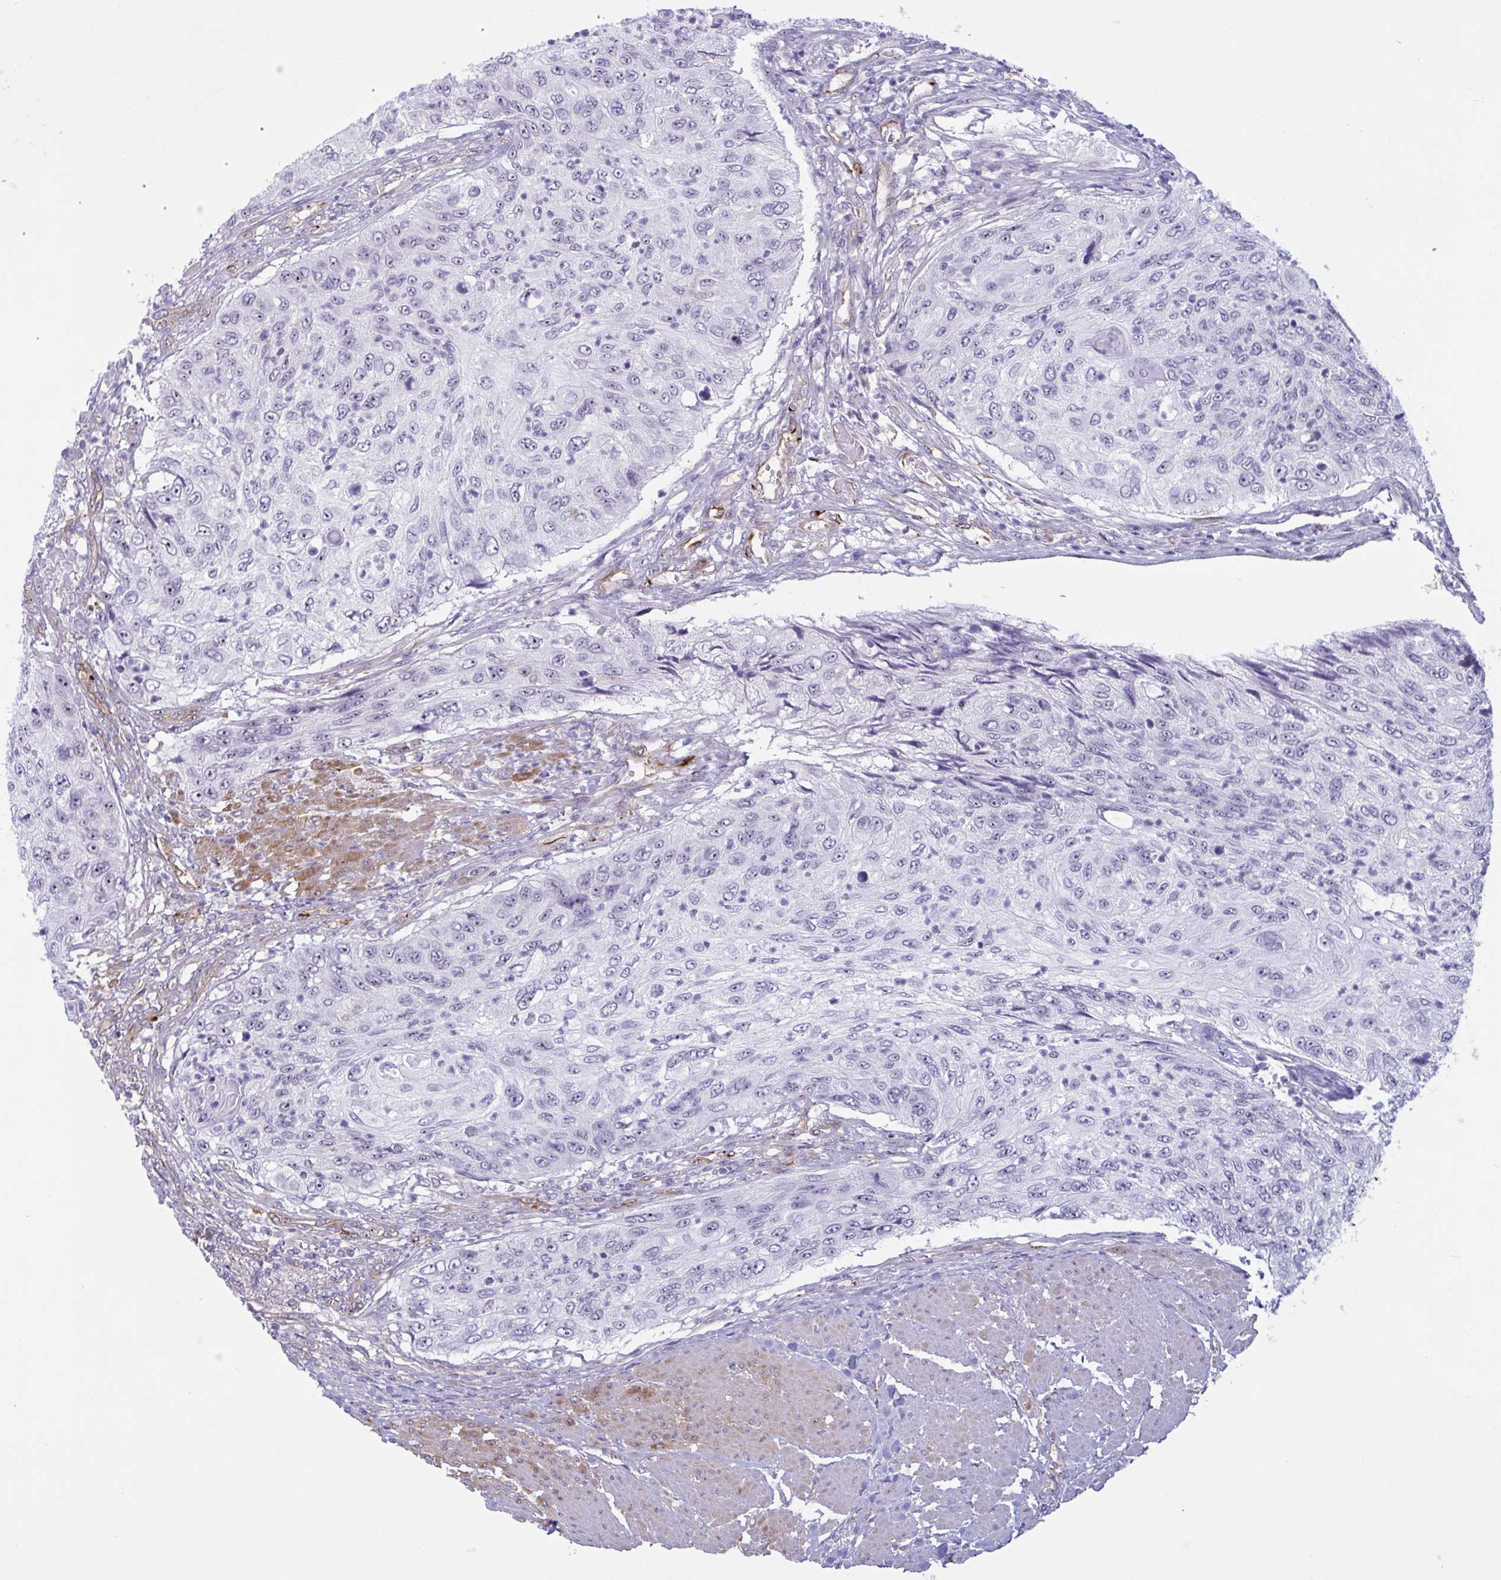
{"staining": {"intensity": "negative", "quantity": "none", "location": "none"}, "tissue": "urothelial cancer", "cell_type": "Tumor cells", "image_type": "cancer", "snomed": [{"axis": "morphology", "description": "Urothelial carcinoma, High grade"}, {"axis": "topography", "description": "Urinary bladder"}], "caption": "Protein analysis of urothelial cancer demonstrates no significant staining in tumor cells.", "gene": "PRRT4", "patient": {"sex": "female", "age": 60}}